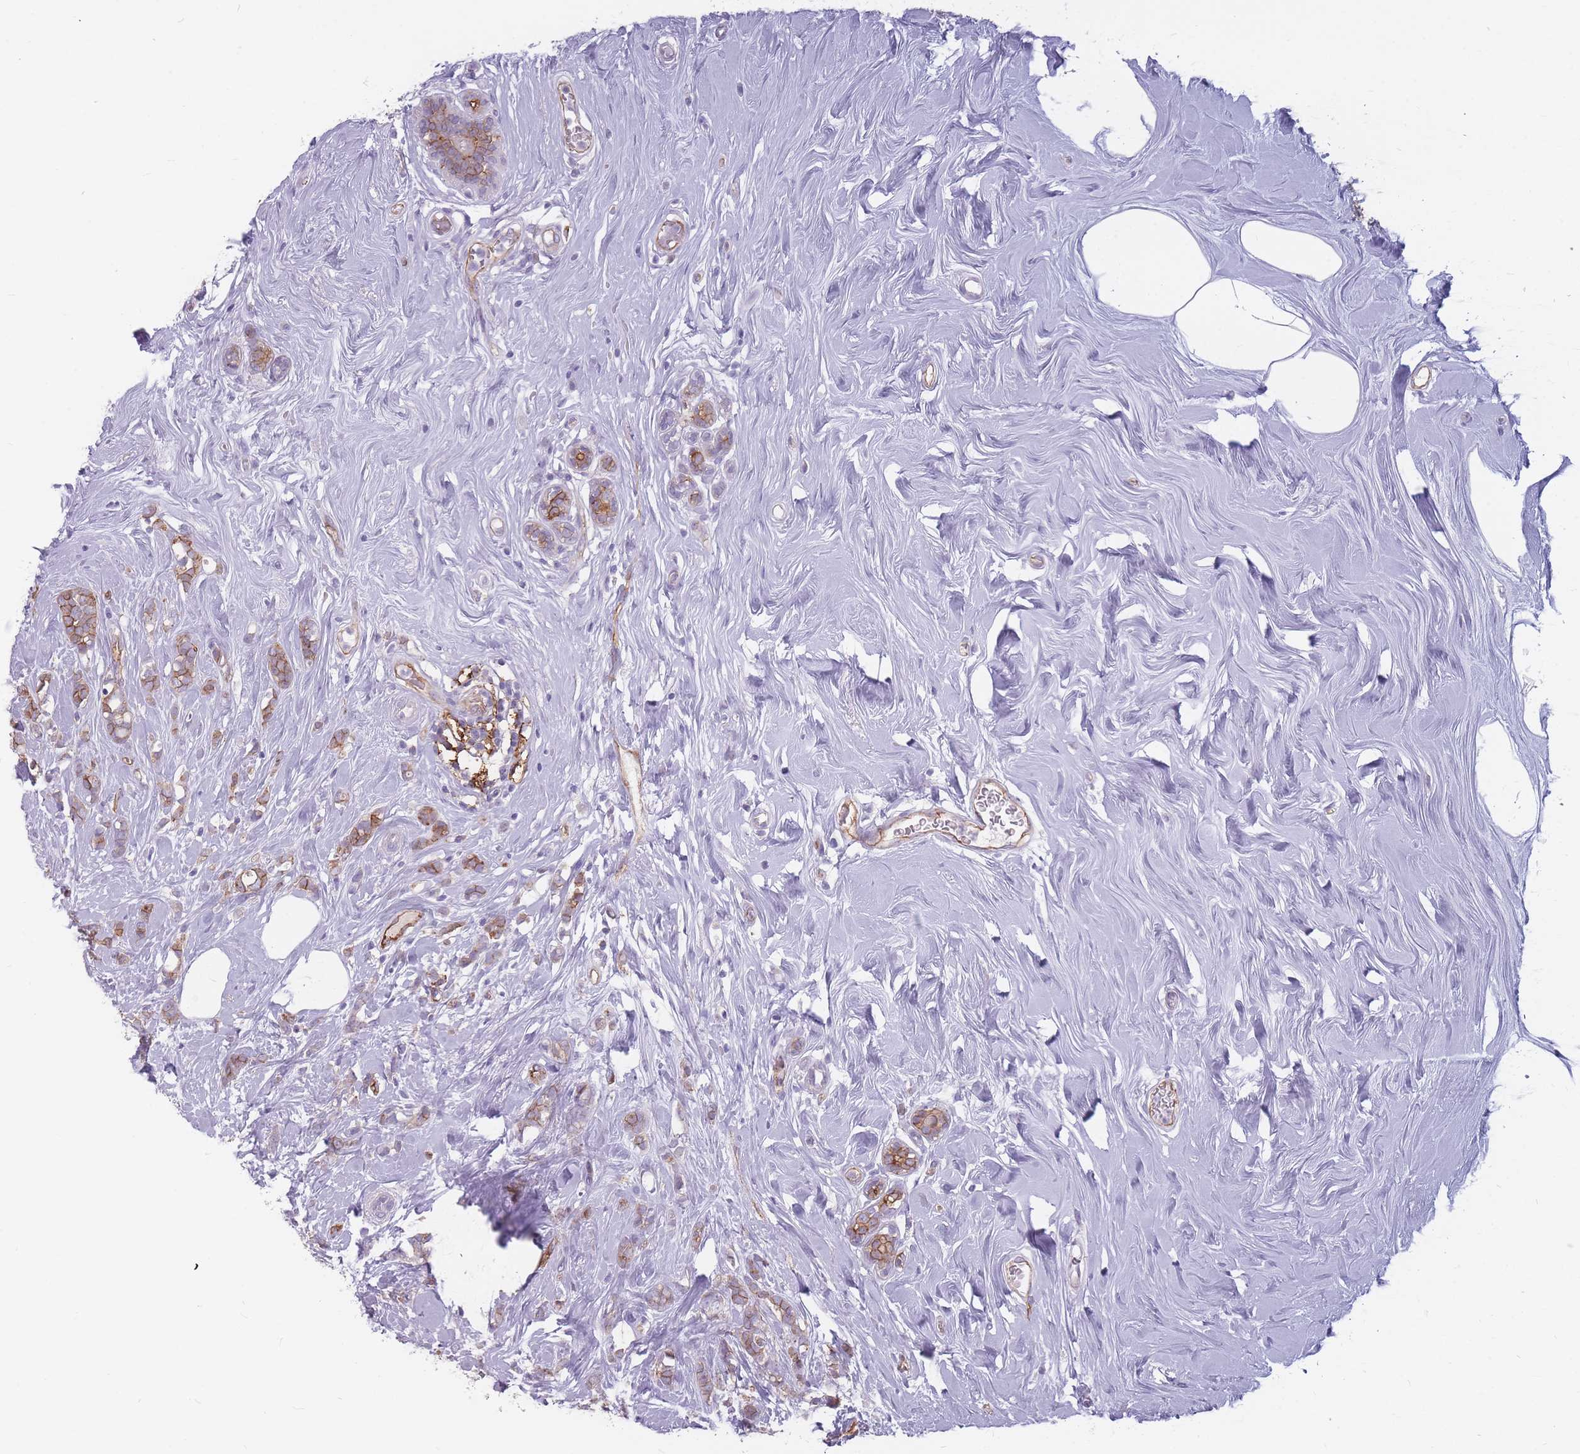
{"staining": {"intensity": "moderate", "quantity": ">75%", "location": "cytoplasmic/membranous"}, "tissue": "breast cancer", "cell_type": "Tumor cells", "image_type": "cancer", "snomed": [{"axis": "morphology", "description": "Lobular carcinoma"}, {"axis": "topography", "description": "Breast"}], "caption": "A micrograph of lobular carcinoma (breast) stained for a protein reveals moderate cytoplasmic/membranous brown staining in tumor cells.", "gene": "GNA11", "patient": {"sex": "female", "age": 58}}